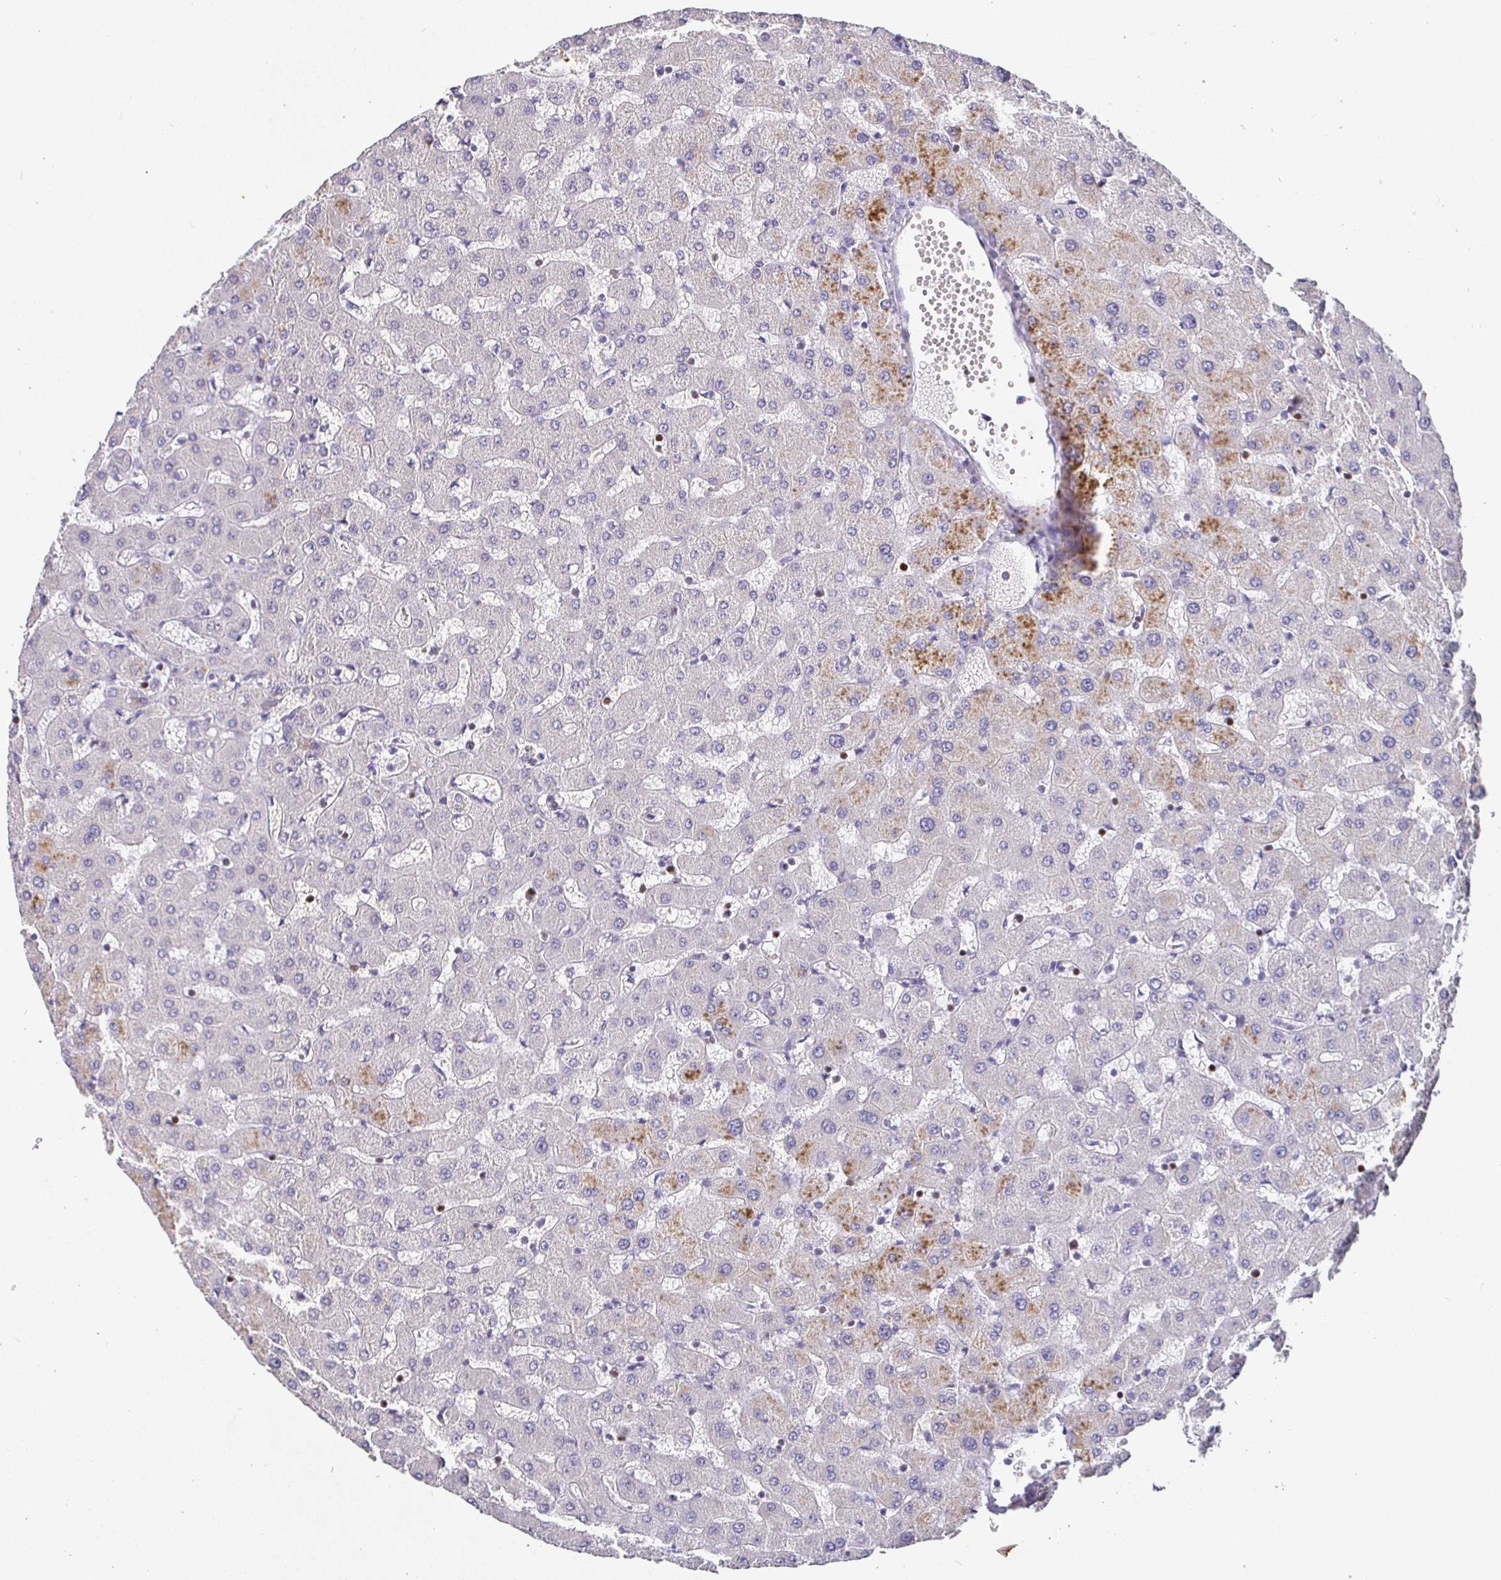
{"staining": {"intensity": "negative", "quantity": "none", "location": "none"}, "tissue": "liver", "cell_type": "Cholangiocytes", "image_type": "normal", "snomed": [{"axis": "morphology", "description": "Normal tissue, NOS"}, {"axis": "topography", "description": "Liver"}], "caption": "High magnification brightfield microscopy of unremarkable liver stained with DAB (3,3'-diaminobenzidine) (brown) and counterstained with hematoxylin (blue): cholangiocytes show no significant staining.", "gene": "SATB1", "patient": {"sex": "female", "age": 63}}